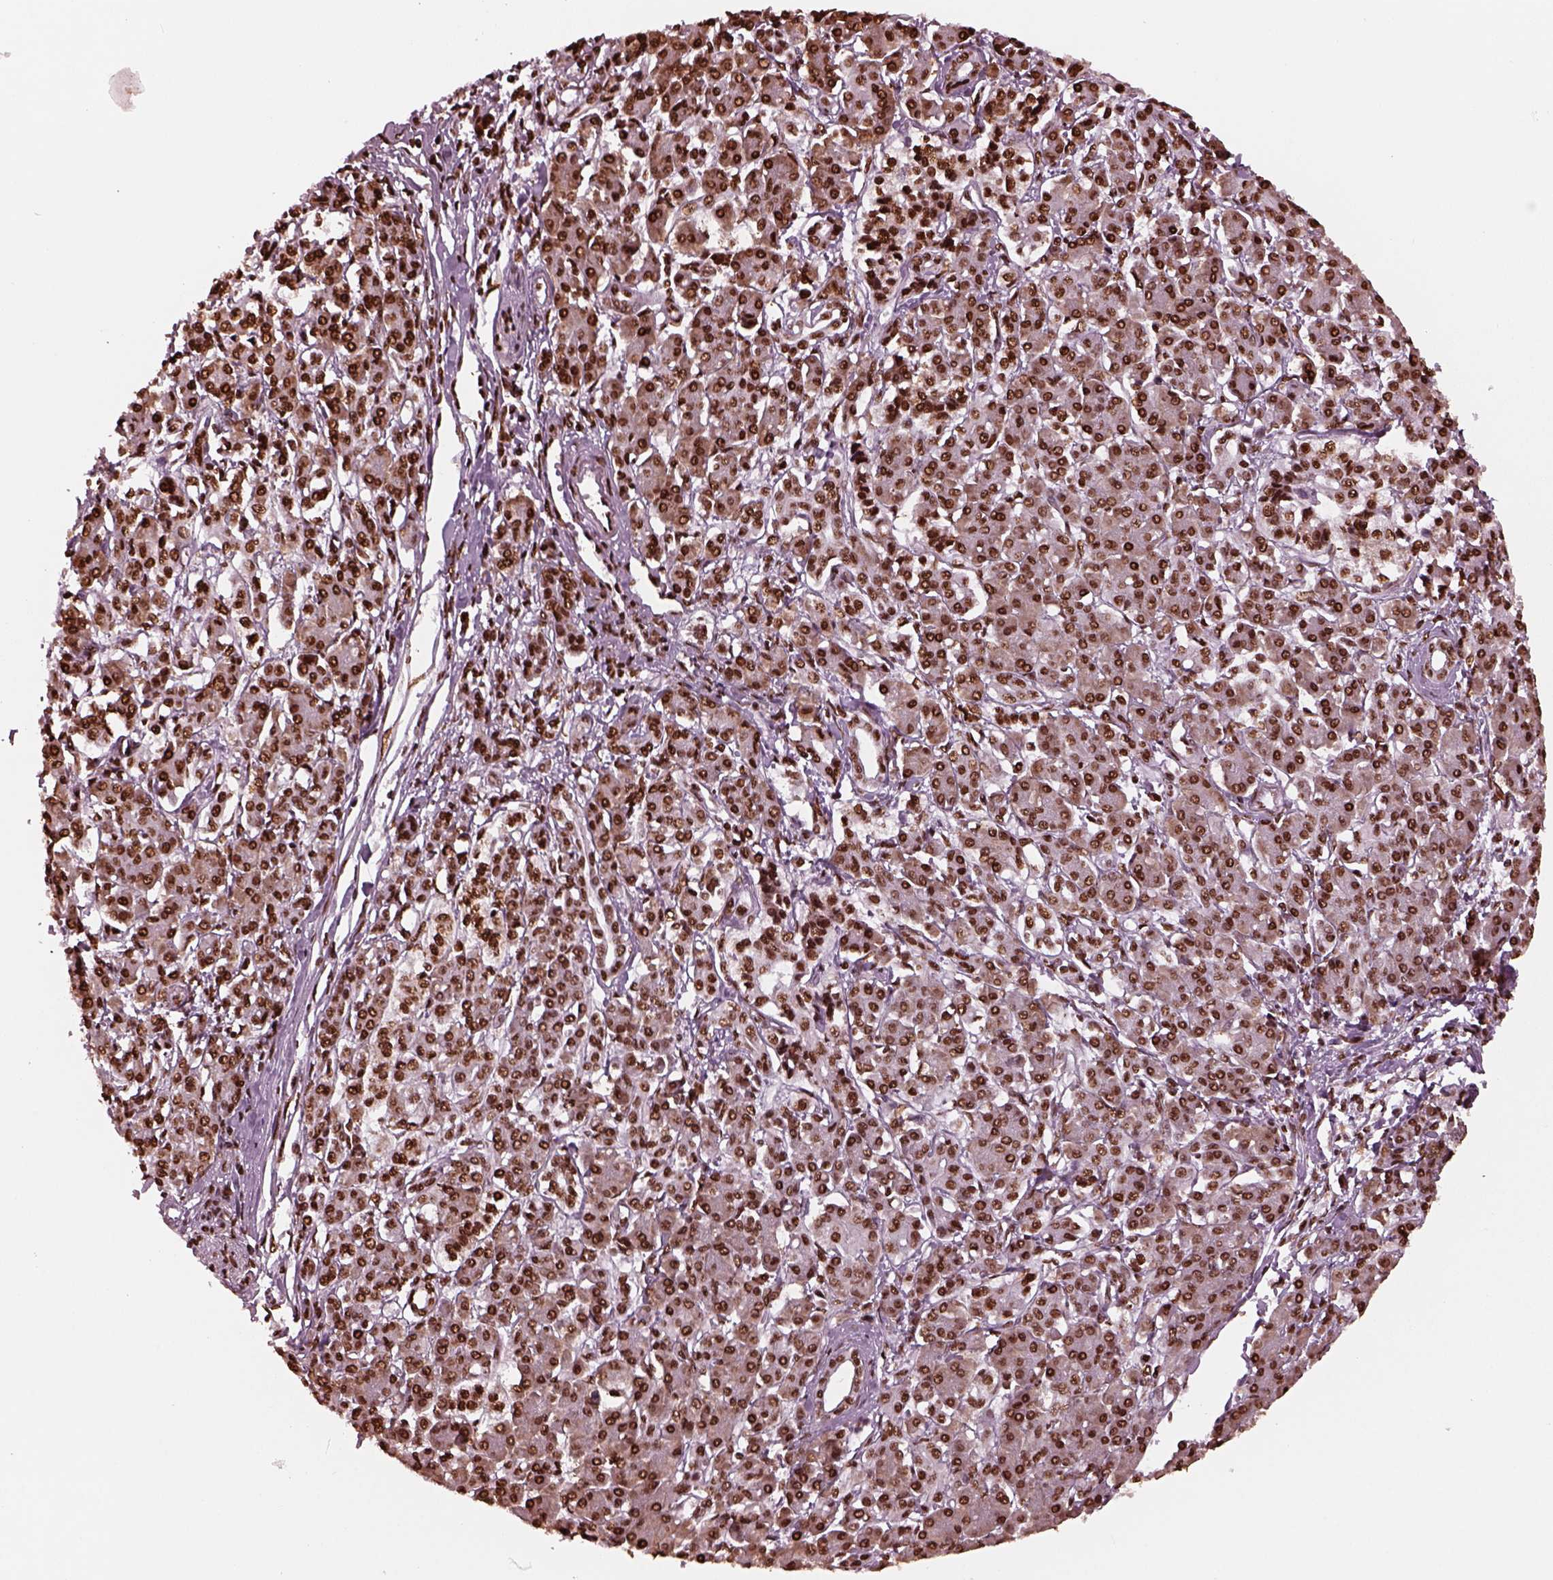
{"staining": {"intensity": "strong", "quantity": ">75%", "location": "nuclear"}, "tissue": "pancreatic cancer", "cell_type": "Tumor cells", "image_type": "cancer", "snomed": [{"axis": "morphology", "description": "Adenocarcinoma, NOS"}, {"axis": "topography", "description": "Pancreas"}], "caption": "The micrograph demonstrates staining of pancreatic cancer, revealing strong nuclear protein positivity (brown color) within tumor cells.", "gene": "NSD1", "patient": {"sex": "female", "age": 68}}